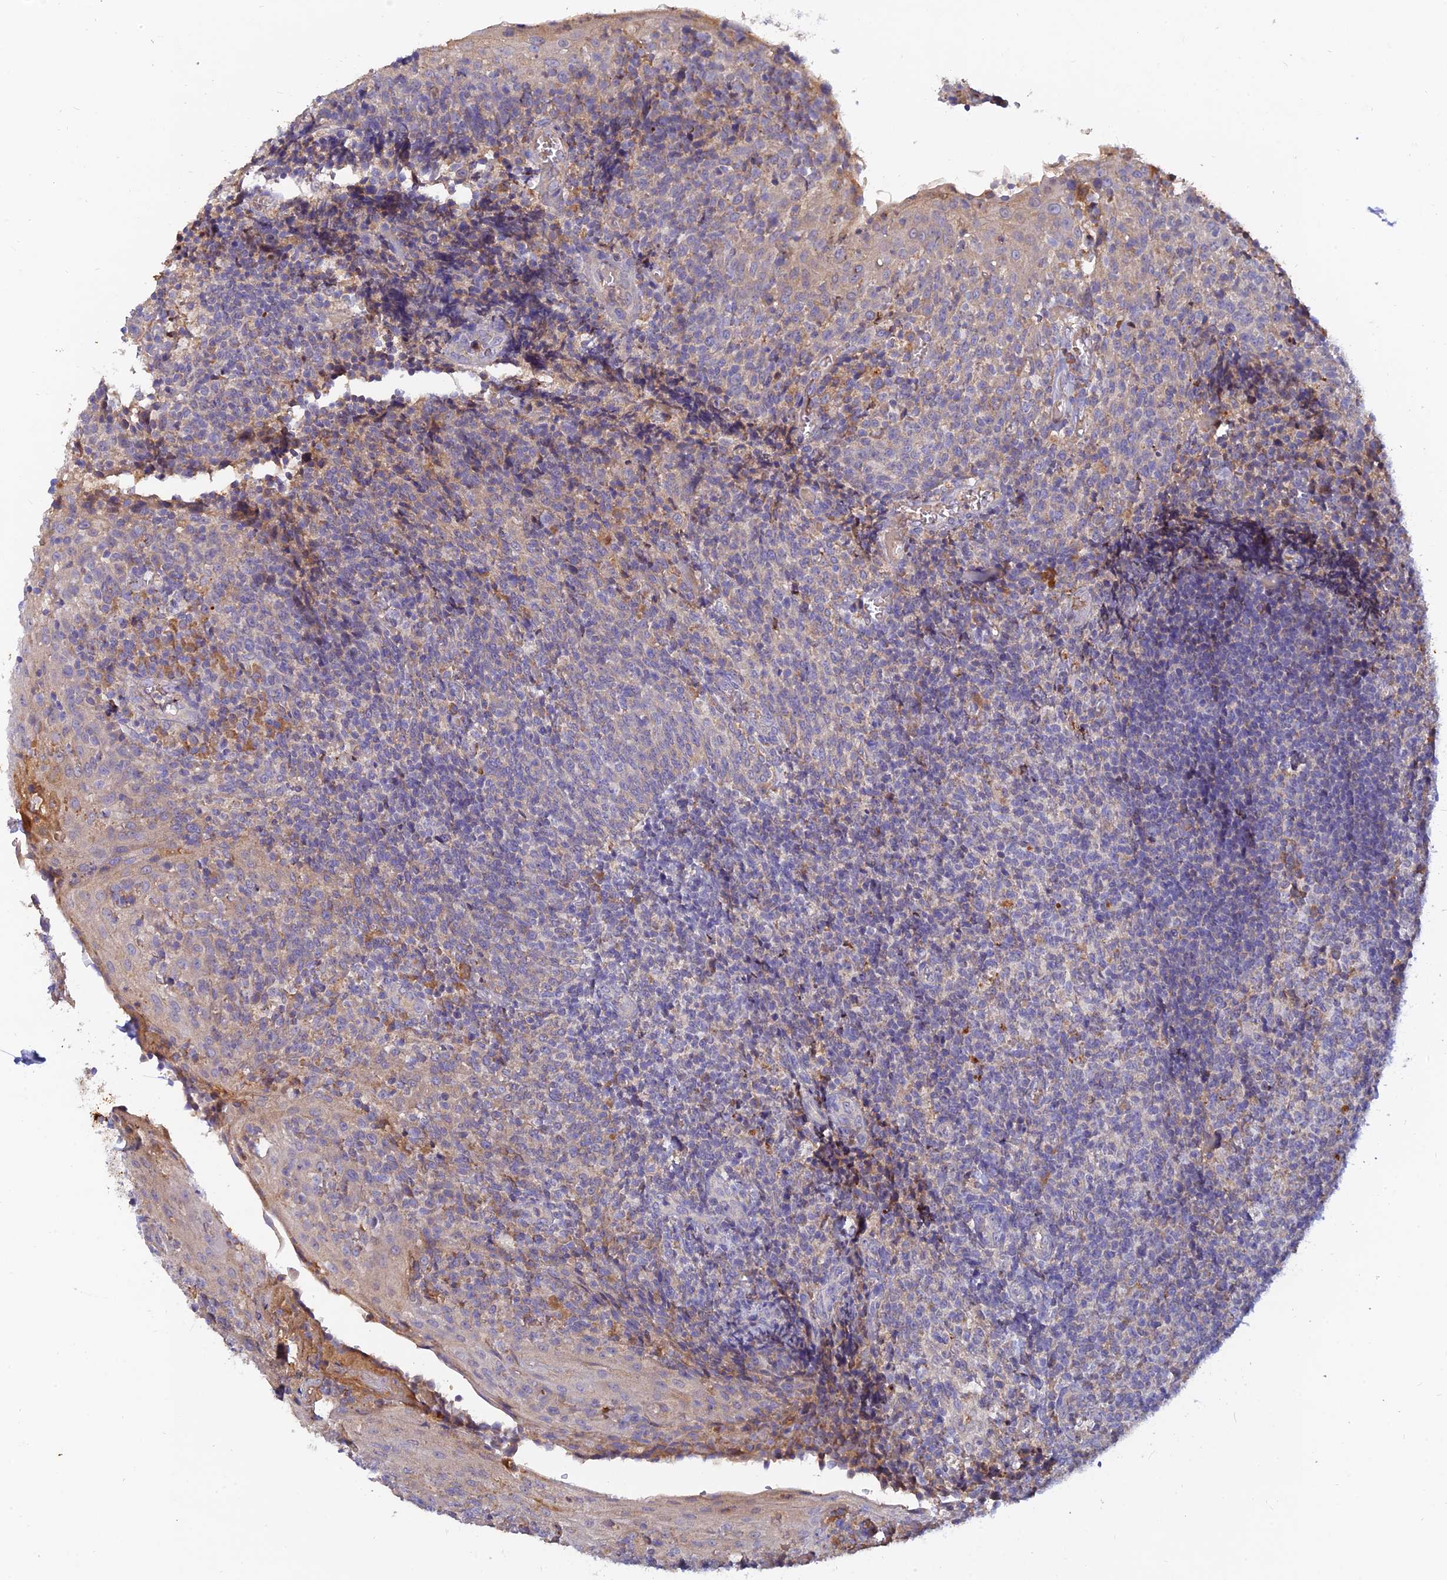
{"staining": {"intensity": "negative", "quantity": "none", "location": "none"}, "tissue": "tonsil", "cell_type": "Germinal center cells", "image_type": "normal", "snomed": [{"axis": "morphology", "description": "Normal tissue, NOS"}, {"axis": "topography", "description": "Tonsil"}], "caption": "Germinal center cells show no significant positivity in benign tonsil. (DAB immunohistochemistry (IHC) with hematoxylin counter stain).", "gene": "ACSM5", "patient": {"sex": "female", "age": 19}}